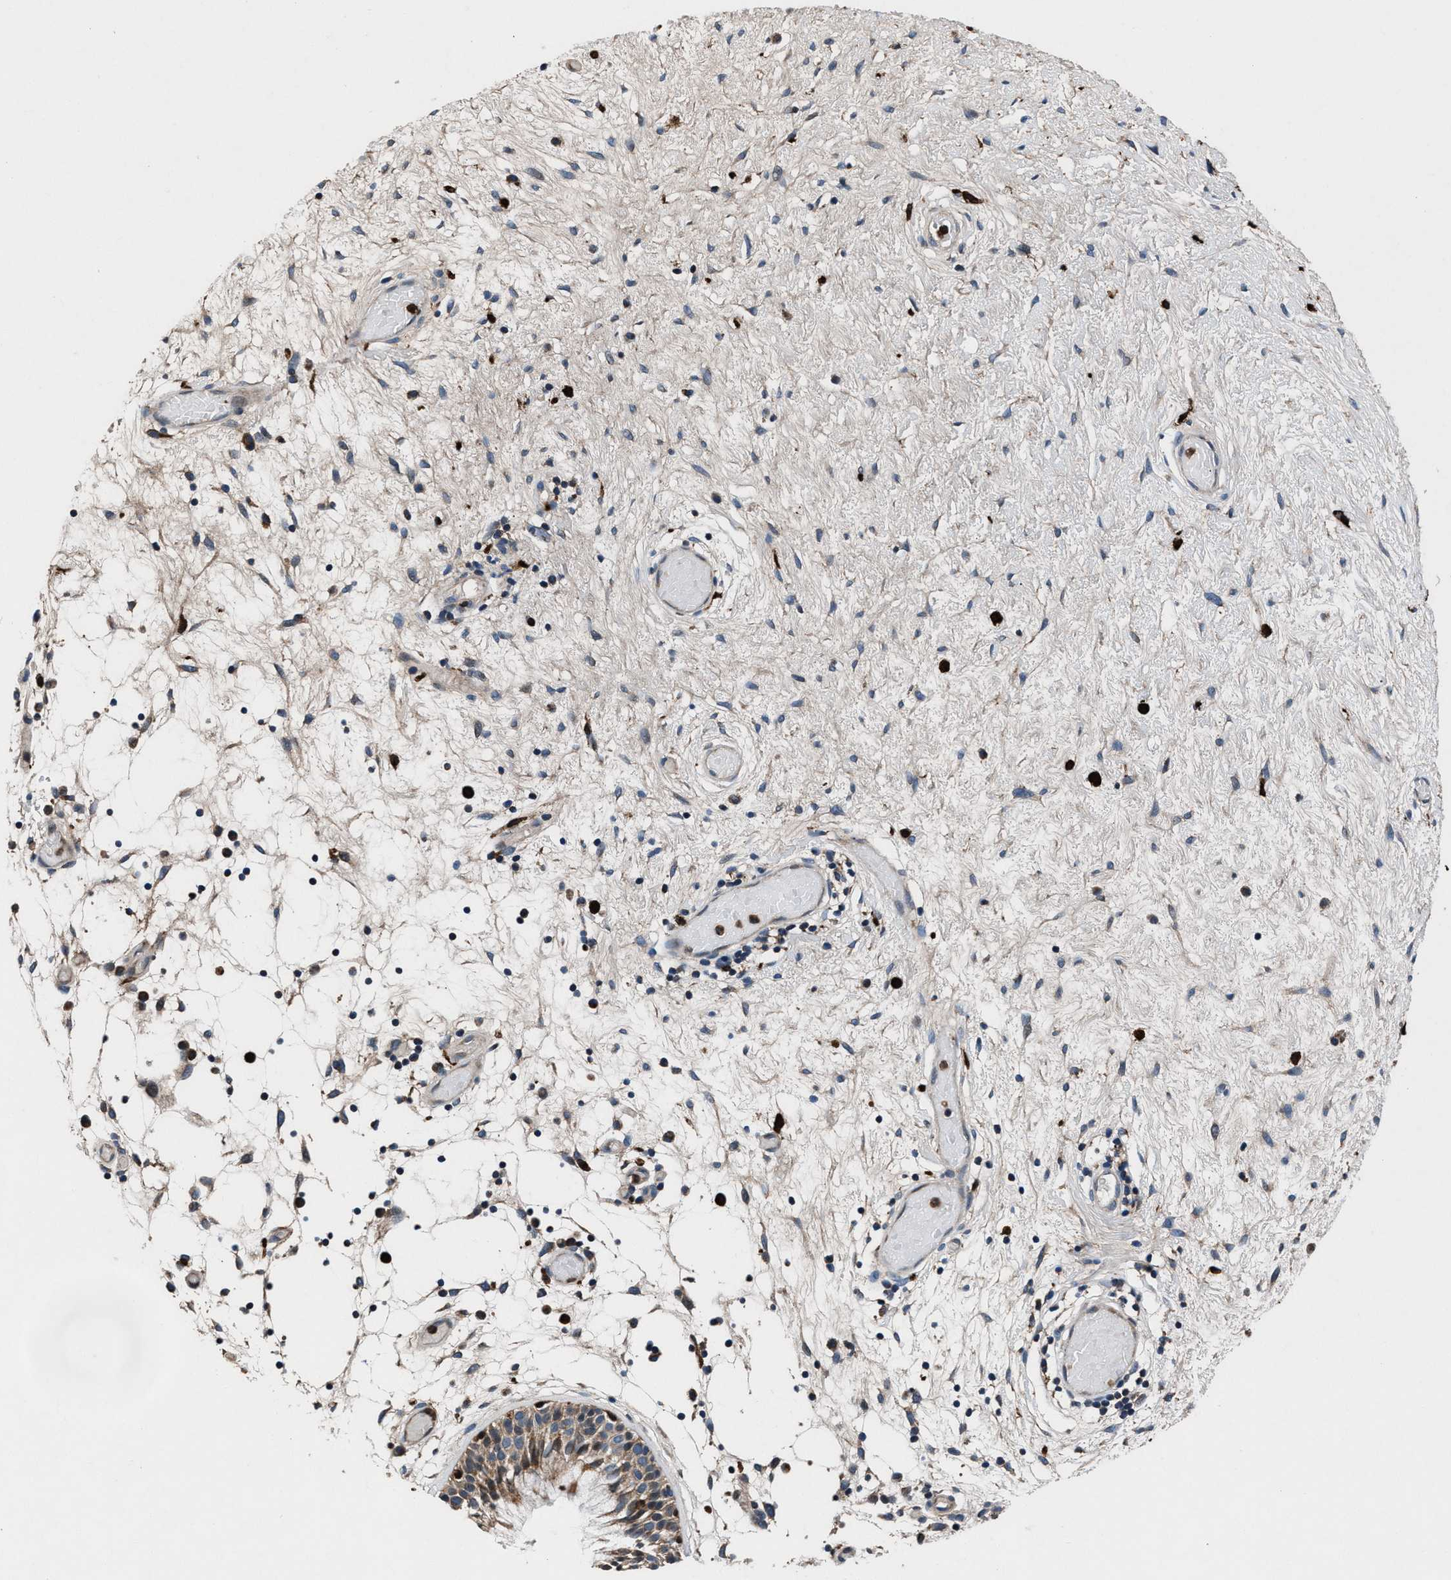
{"staining": {"intensity": "moderate", "quantity": ">75%", "location": "cytoplasmic/membranous"}, "tissue": "nasopharynx", "cell_type": "Respiratory epithelial cells", "image_type": "normal", "snomed": [{"axis": "morphology", "description": "Normal tissue, NOS"}, {"axis": "morphology", "description": "Inflammation, NOS"}, {"axis": "topography", "description": "Nasopharynx"}], "caption": "Moderate cytoplasmic/membranous protein positivity is identified in approximately >75% of respiratory epithelial cells in nasopharynx. The staining is performed using DAB (3,3'-diaminobenzidine) brown chromogen to label protein expression. The nuclei are counter-stained blue using hematoxylin.", "gene": "FAM221A", "patient": {"sex": "male", "age": 48}}